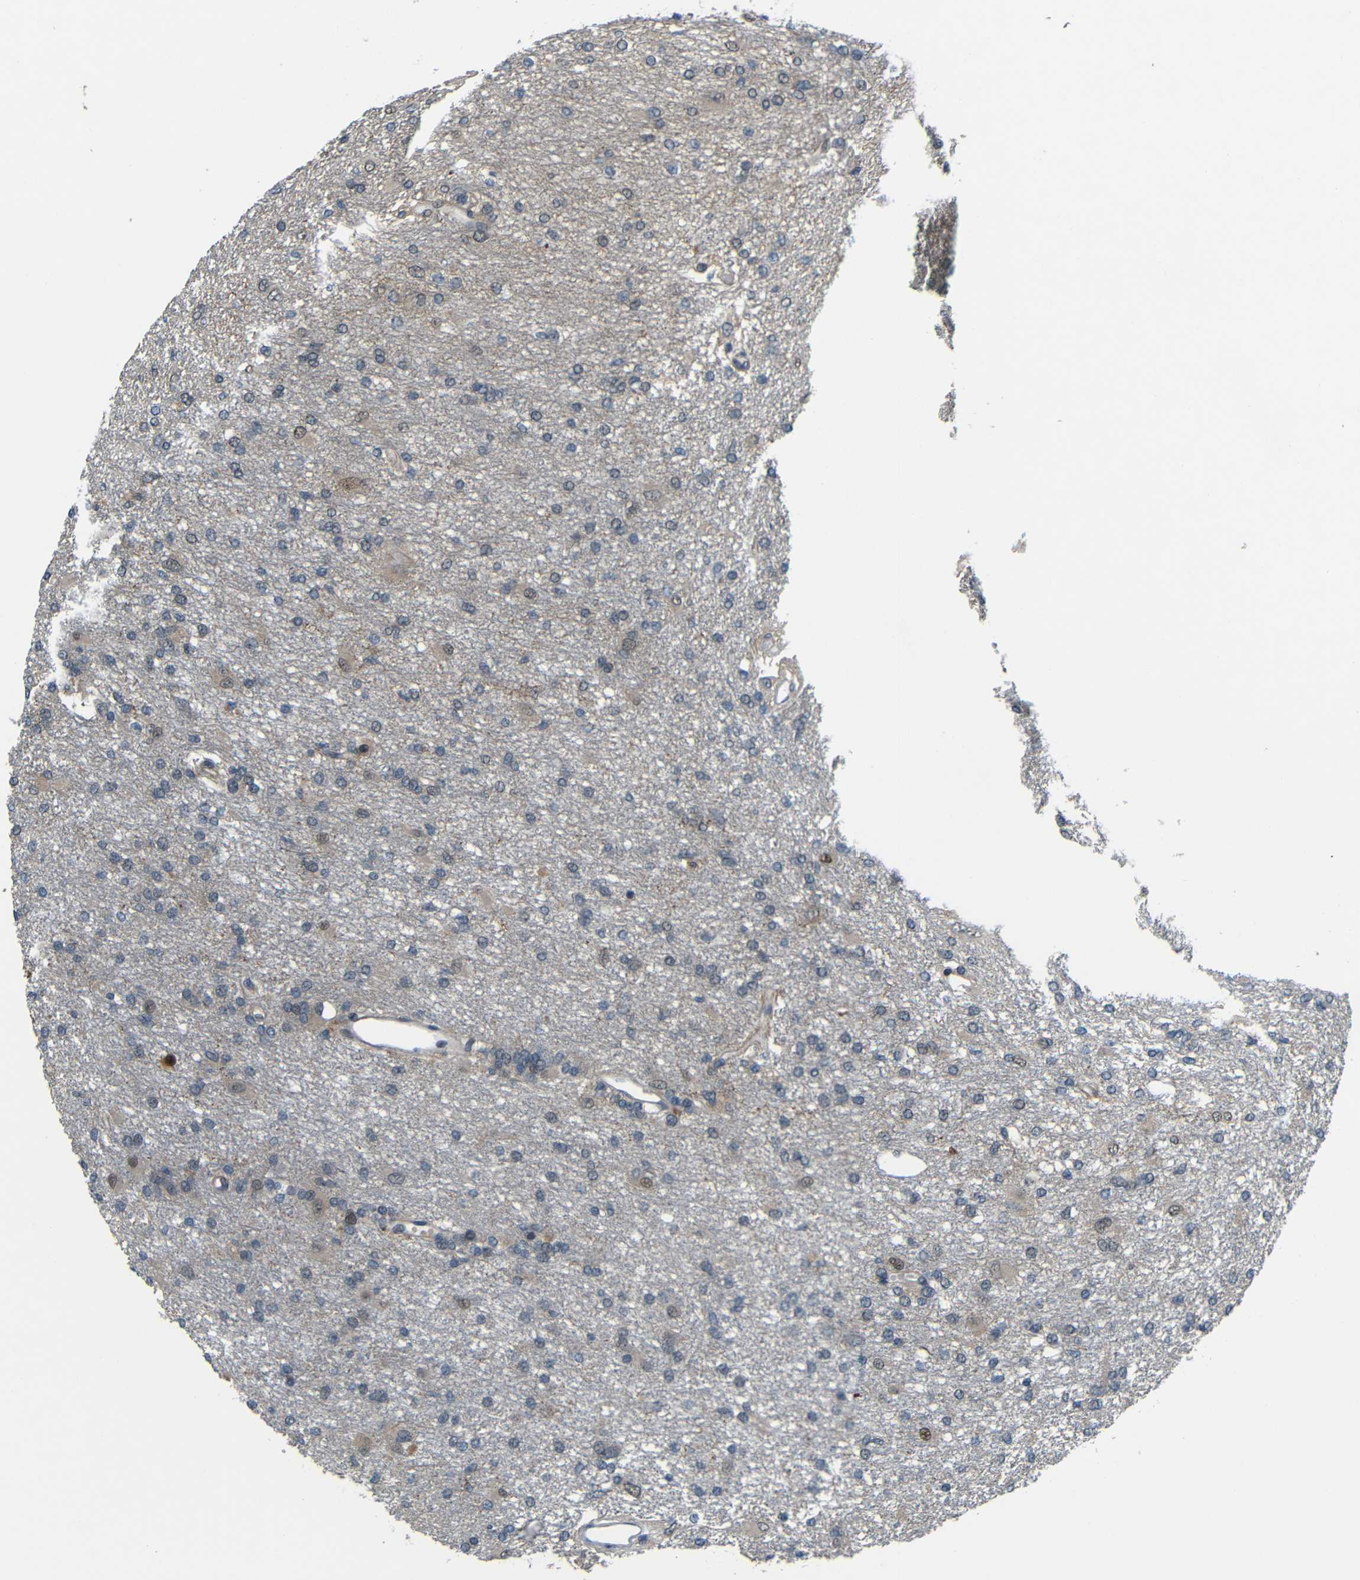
{"staining": {"intensity": "moderate", "quantity": "<25%", "location": "nuclear"}, "tissue": "glioma", "cell_type": "Tumor cells", "image_type": "cancer", "snomed": [{"axis": "morphology", "description": "Glioma, malignant, High grade"}, {"axis": "topography", "description": "Brain"}], "caption": "Immunohistochemical staining of glioma displays low levels of moderate nuclear protein expression in about <25% of tumor cells.", "gene": "SYDE1", "patient": {"sex": "female", "age": 59}}